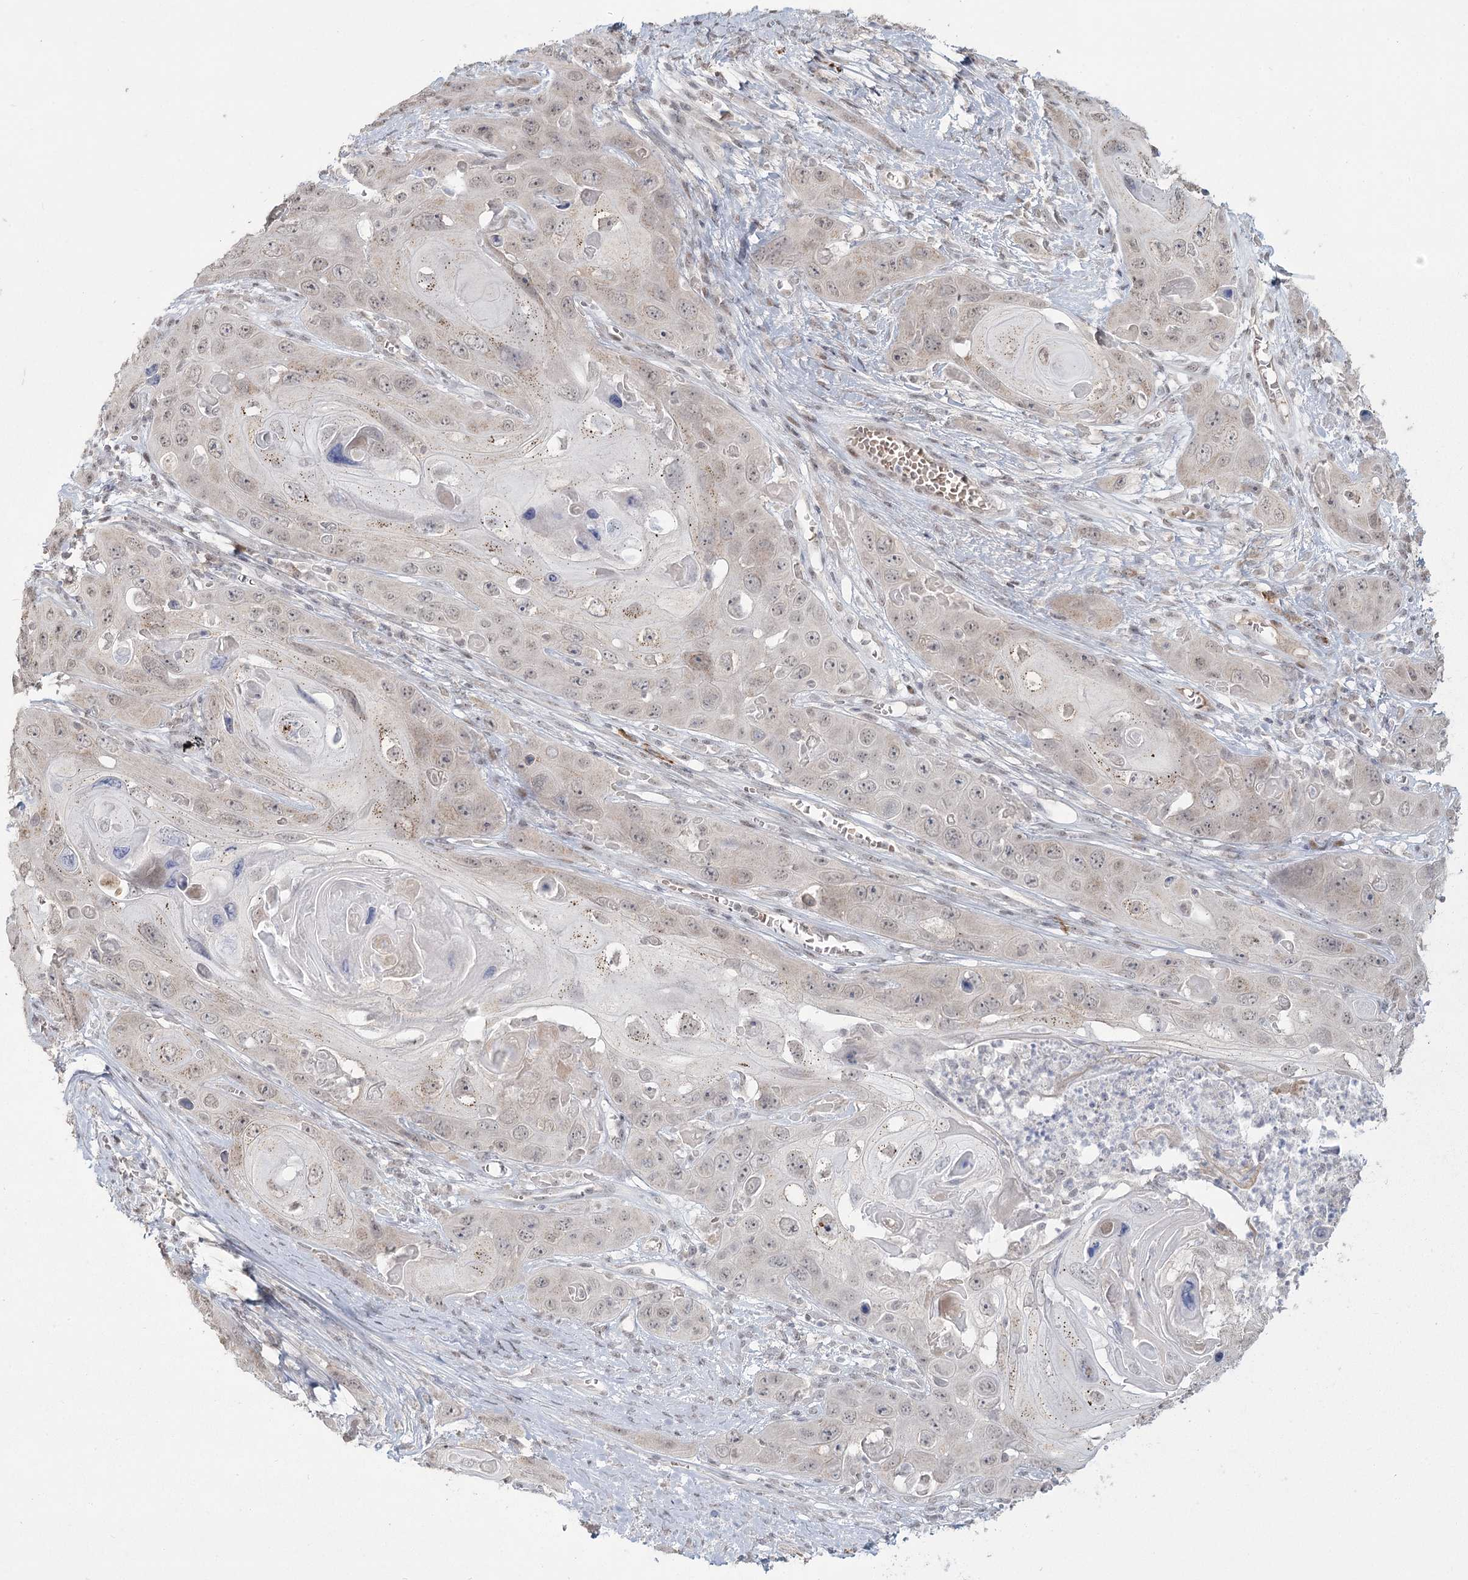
{"staining": {"intensity": "weak", "quantity": "<25%", "location": "cytoplasmic/membranous"}, "tissue": "skin cancer", "cell_type": "Tumor cells", "image_type": "cancer", "snomed": [{"axis": "morphology", "description": "Squamous cell carcinoma, NOS"}, {"axis": "topography", "description": "Skin"}], "caption": "This is an IHC image of human skin cancer (squamous cell carcinoma). There is no expression in tumor cells.", "gene": "LY6G5C", "patient": {"sex": "male", "age": 55}}